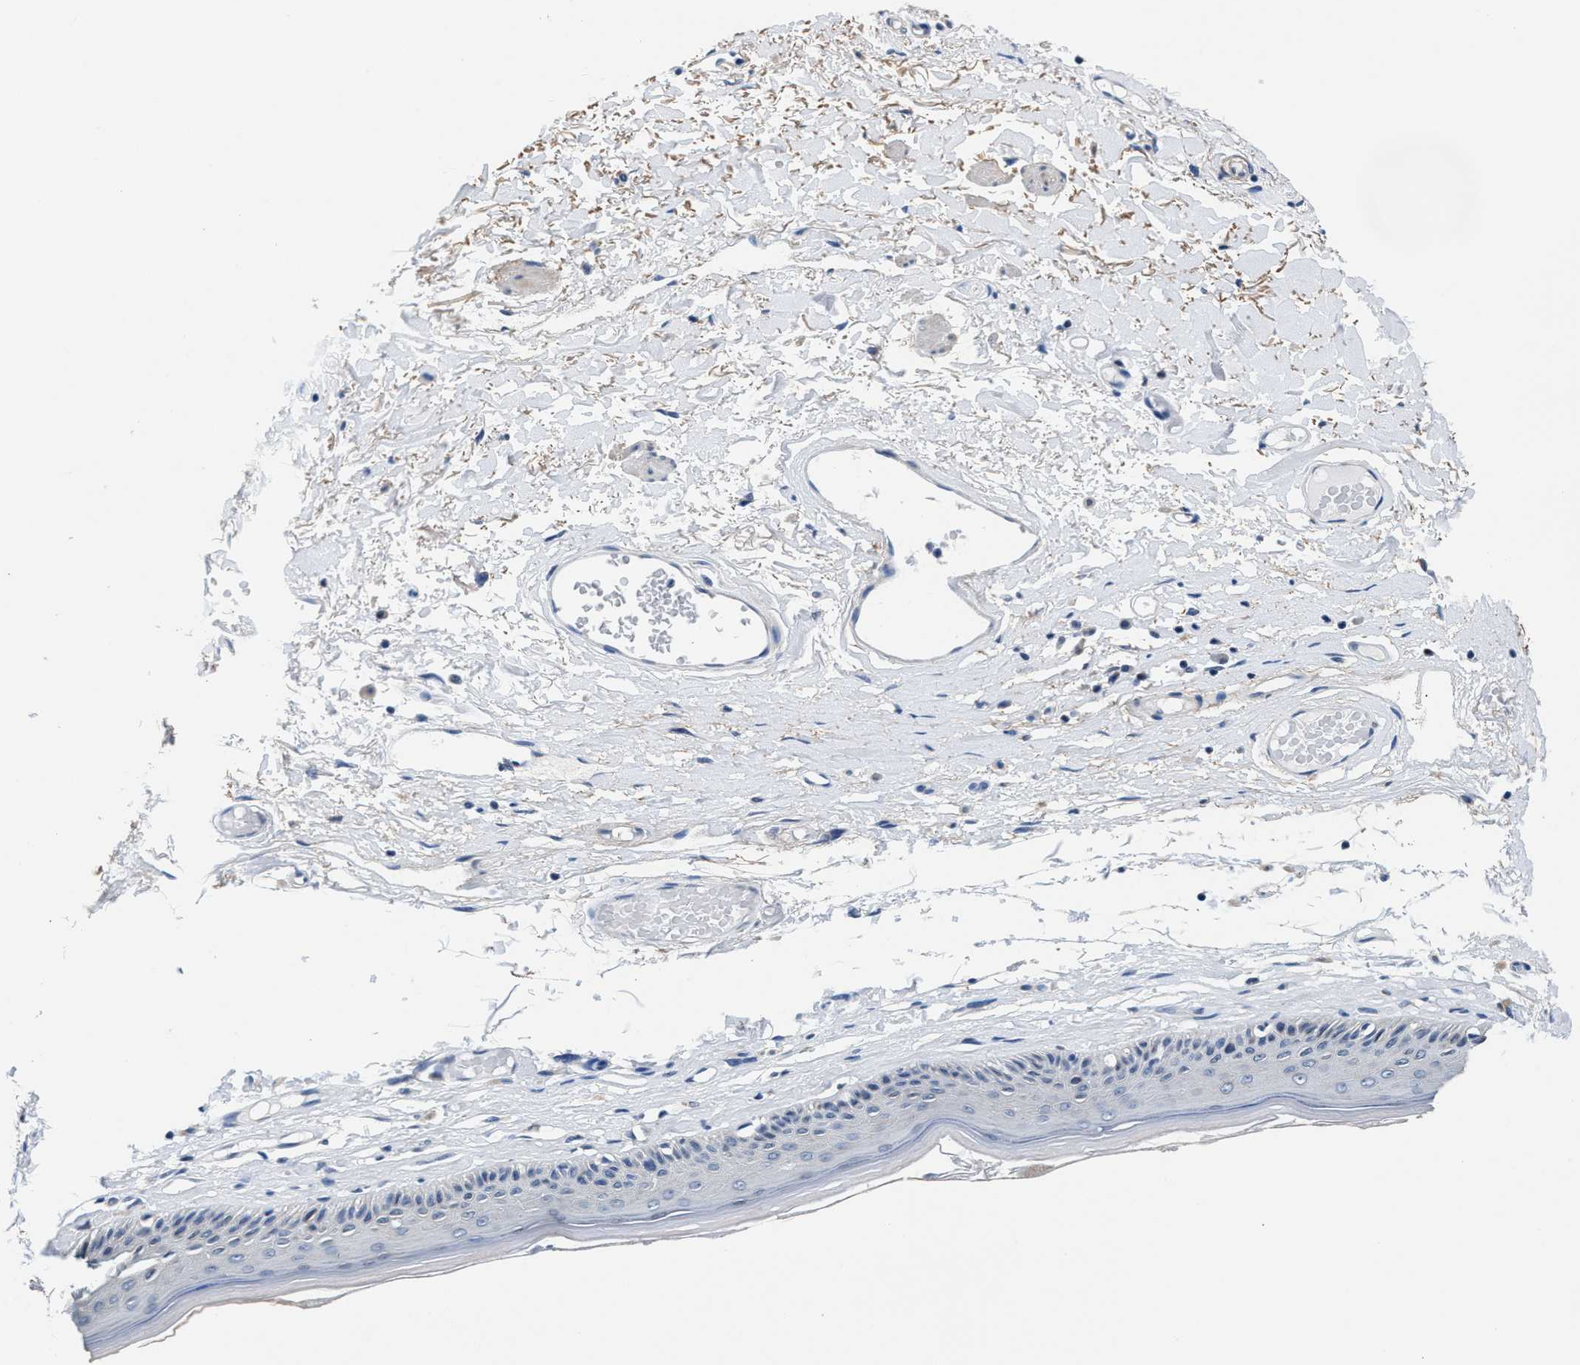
{"staining": {"intensity": "negative", "quantity": "none", "location": "none"}, "tissue": "skin", "cell_type": "Epidermal cells", "image_type": "normal", "snomed": [{"axis": "morphology", "description": "Normal tissue, NOS"}, {"axis": "topography", "description": "Vulva"}], "caption": "Epidermal cells show no significant protein positivity in benign skin.", "gene": "MYH3", "patient": {"sex": "female", "age": 73}}